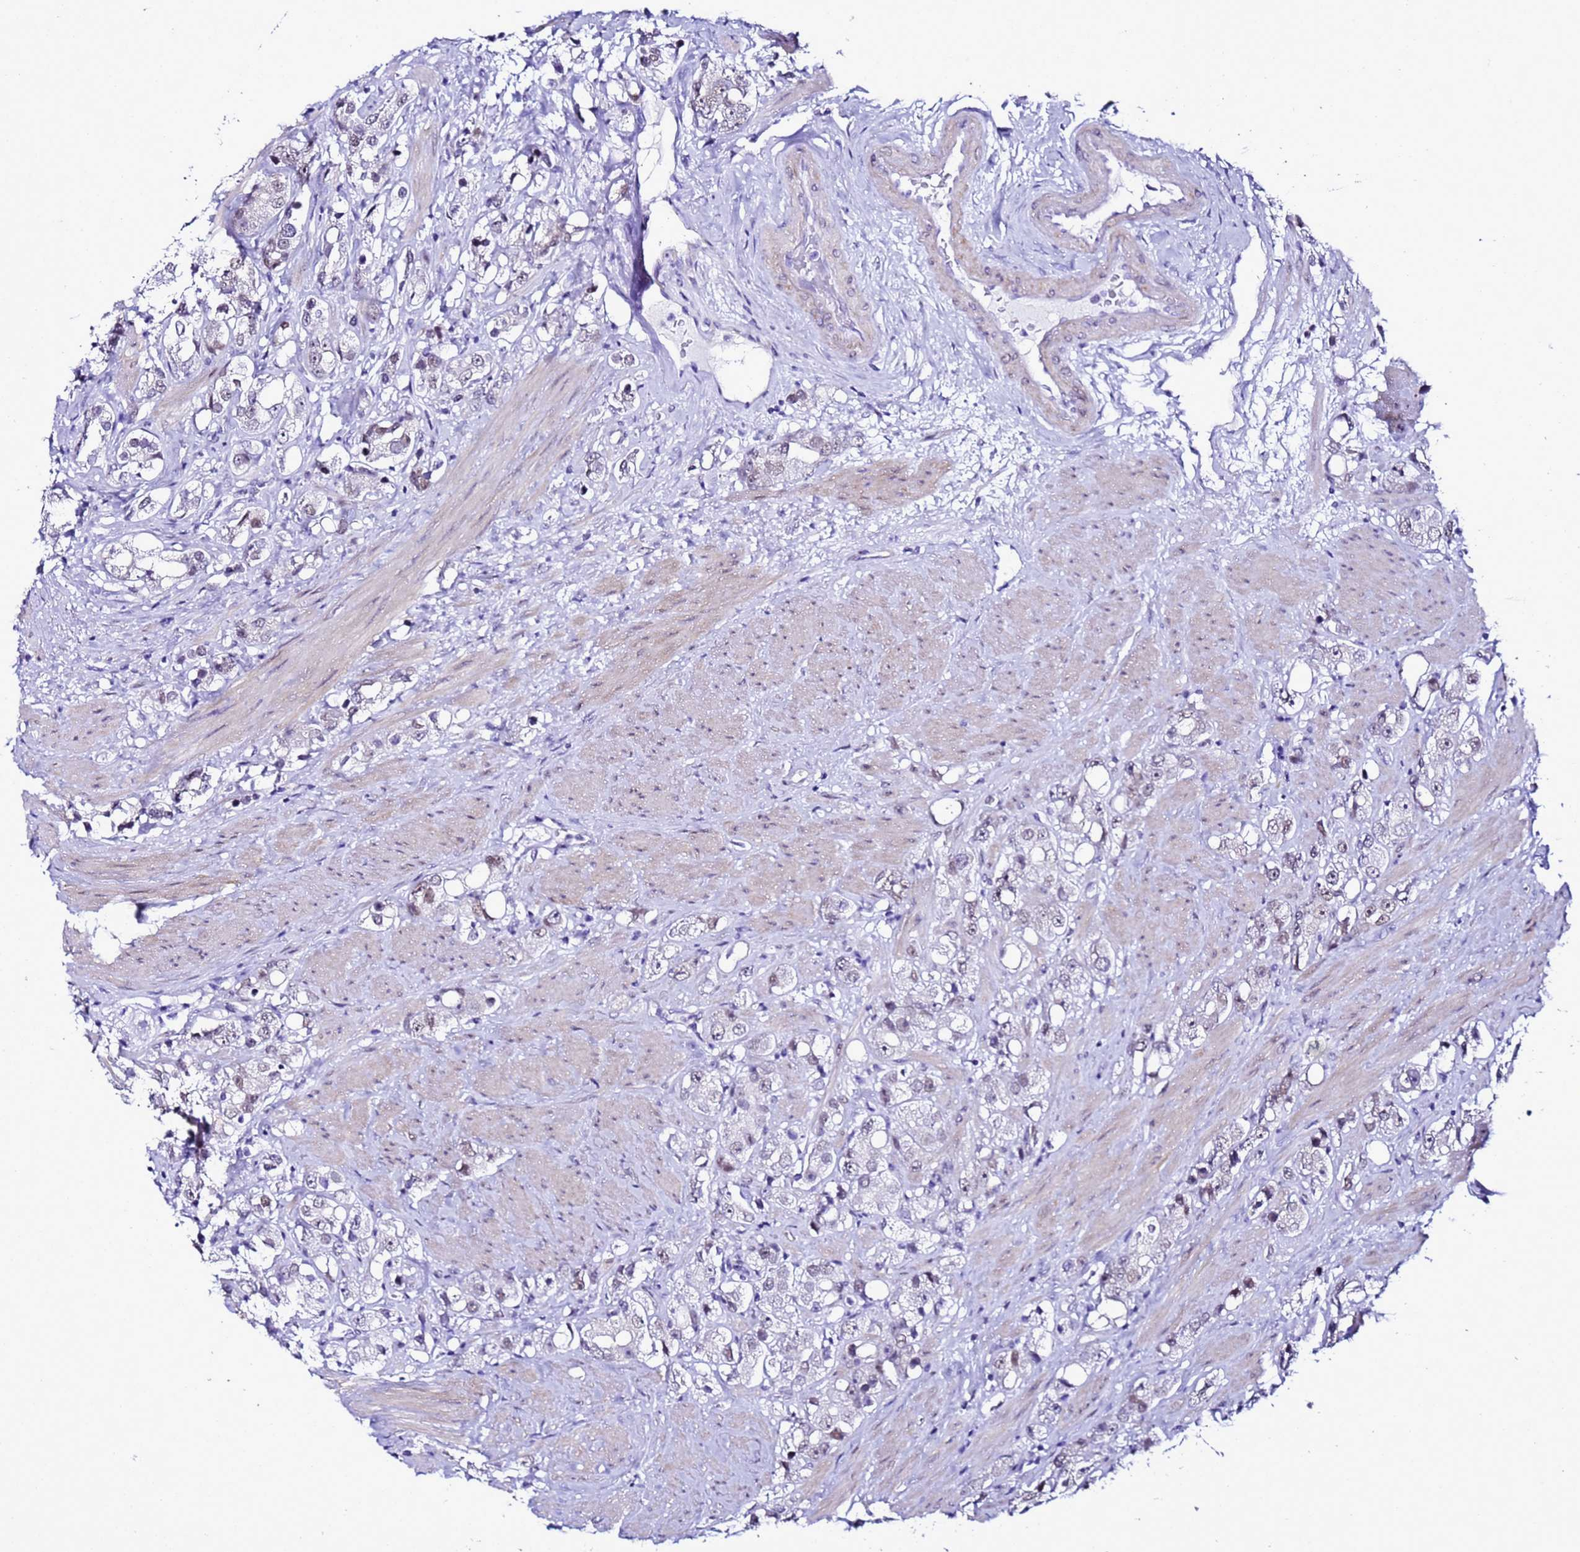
{"staining": {"intensity": "weak", "quantity": "25%-75%", "location": "nuclear"}, "tissue": "prostate cancer", "cell_type": "Tumor cells", "image_type": "cancer", "snomed": [{"axis": "morphology", "description": "Adenocarcinoma, NOS"}, {"axis": "topography", "description": "Prostate"}], "caption": "Prostate adenocarcinoma stained with a protein marker displays weak staining in tumor cells.", "gene": "BCL7A", "patient": {"sex": "male", "age": 79}}